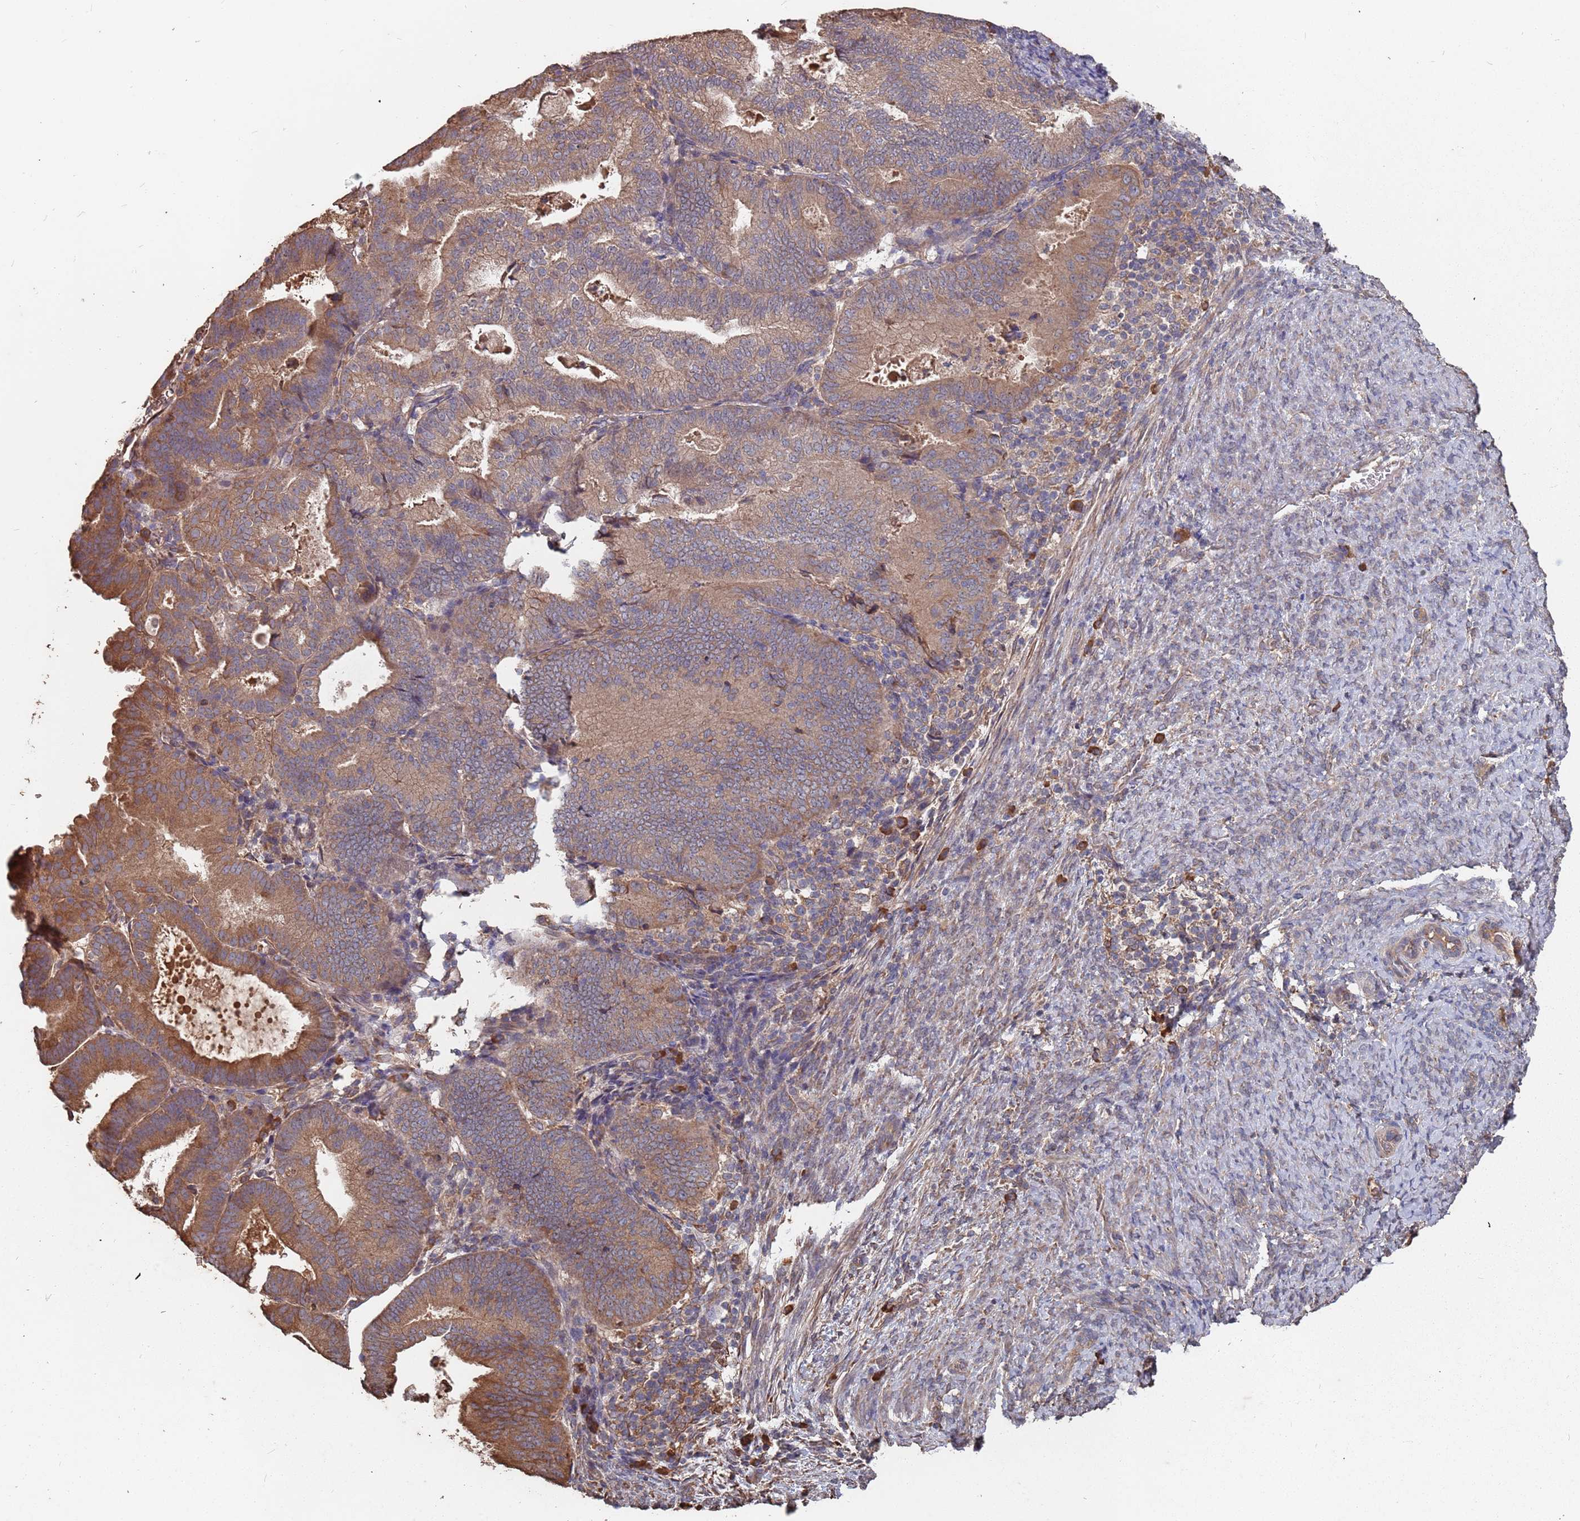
{"staining": {"intensity": "moderate", "quantity": ">75%", "location": "cytoplasmic/membranous"}, "tissue": "endometrial cancer", "cell_type": "Tumor cells", "image_type": "cancer", "snomed": [{"axis": "morphology", "description": "Adenocarcinoma, NOS"}, {"axis": "topography", "description": "Endometrium"}], "caption": "Immunohistochemical staining of human endometrial adenocarcinoma reveals medium levels of moderate cytoplasmic/membranous staining in about >75% of tumor cells.", "gene": "ATG5", "patient": {"sex": "female", "age": 70}}